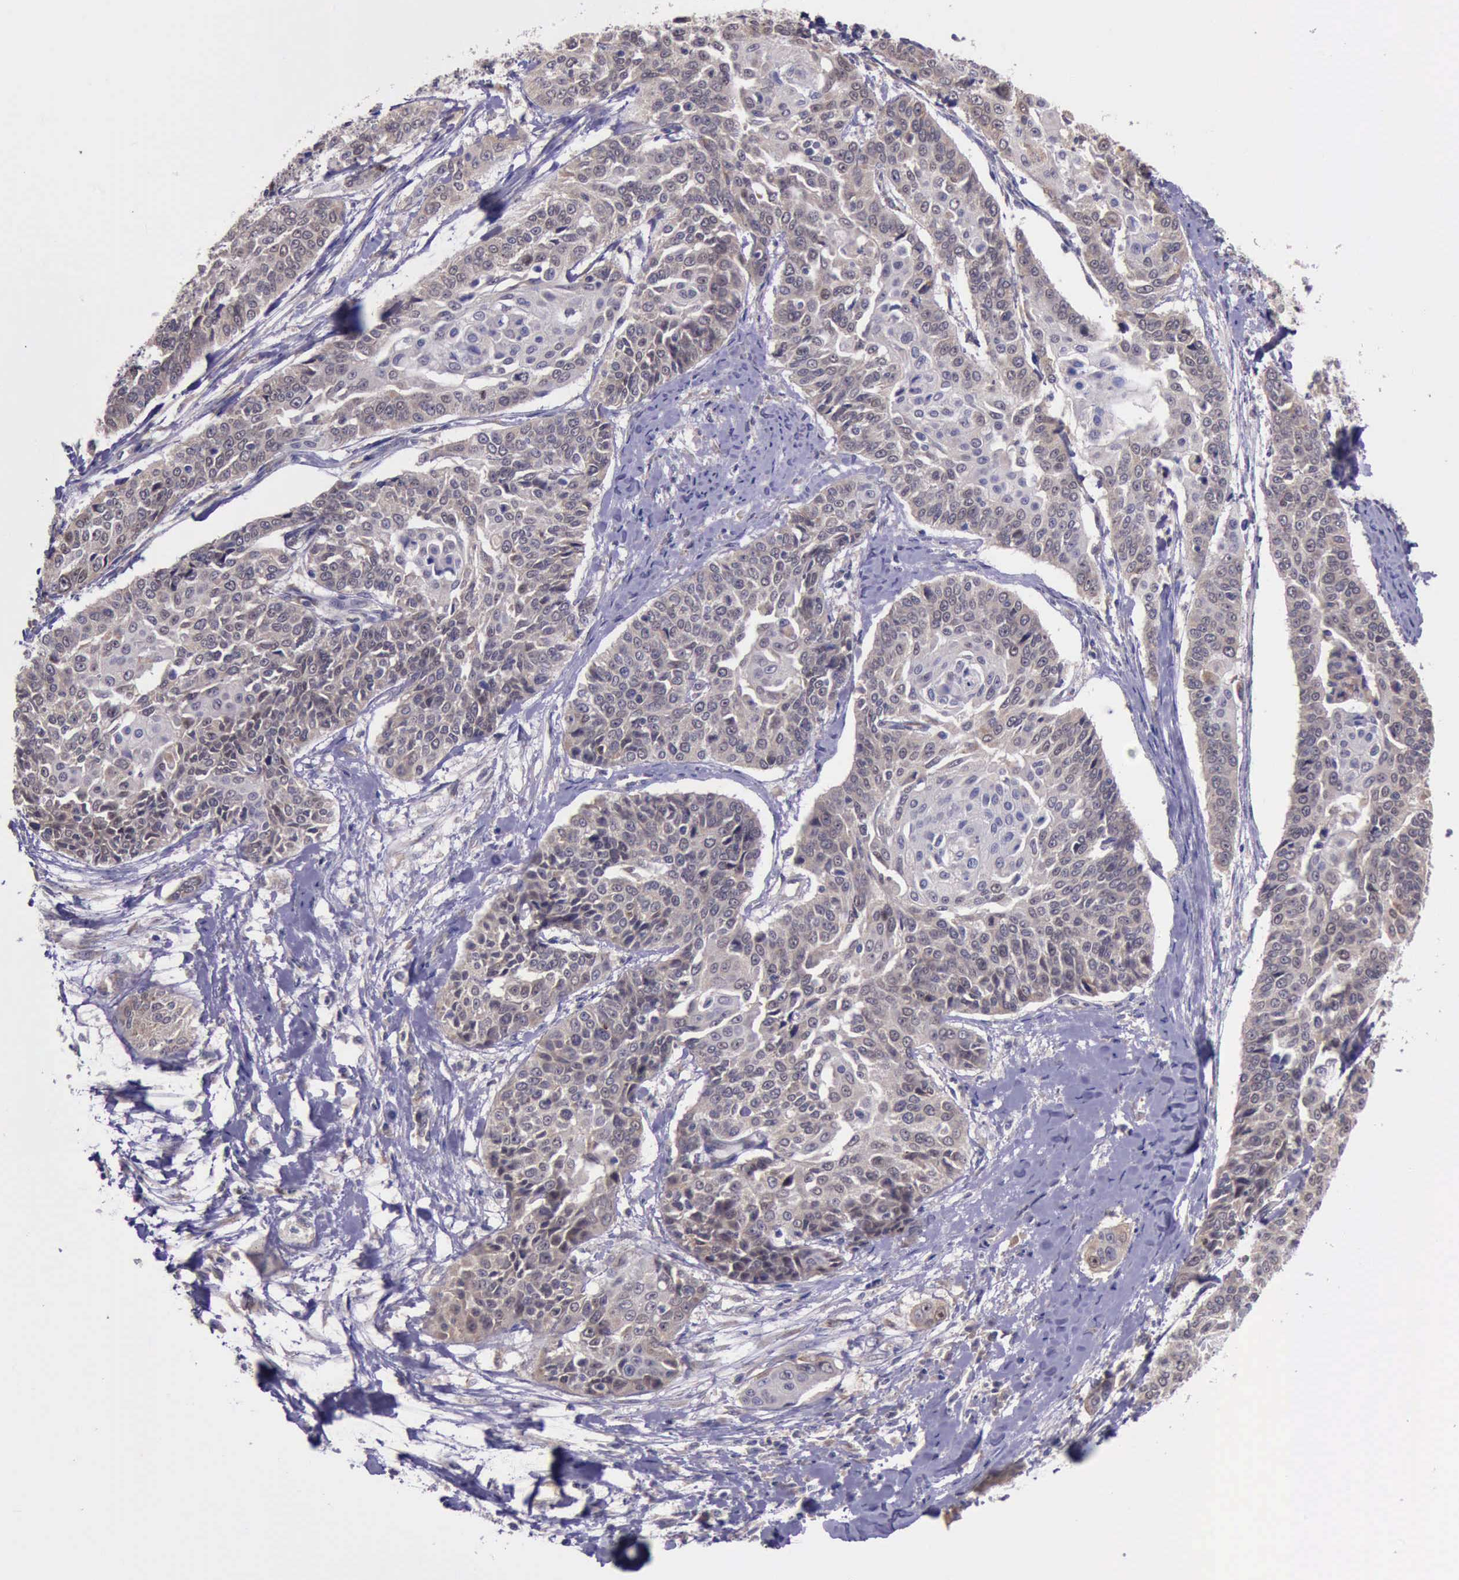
{"staining": {"intensity": "weak", "quantity": "25%-75%", "location": "cytoplasmic/membranous"}, "tissue": "cervical cancer", "cell_type": "Tumor cells", "image_type": "cancer", "snomed": [{"axis": "morphology", "description": "Squamous cell carcinoma, NOS"}, {"axis": "topography", "description": "Cervix"}], "caption": "The micrograph demonstrates staining of squamous cell carcinoma (cervical), revealing weak cytoplasmic/membranous protein staining (brown color) within tumor cells.", "gene": "PLEK2", "patient": {"sex": "female", "age": 64}}